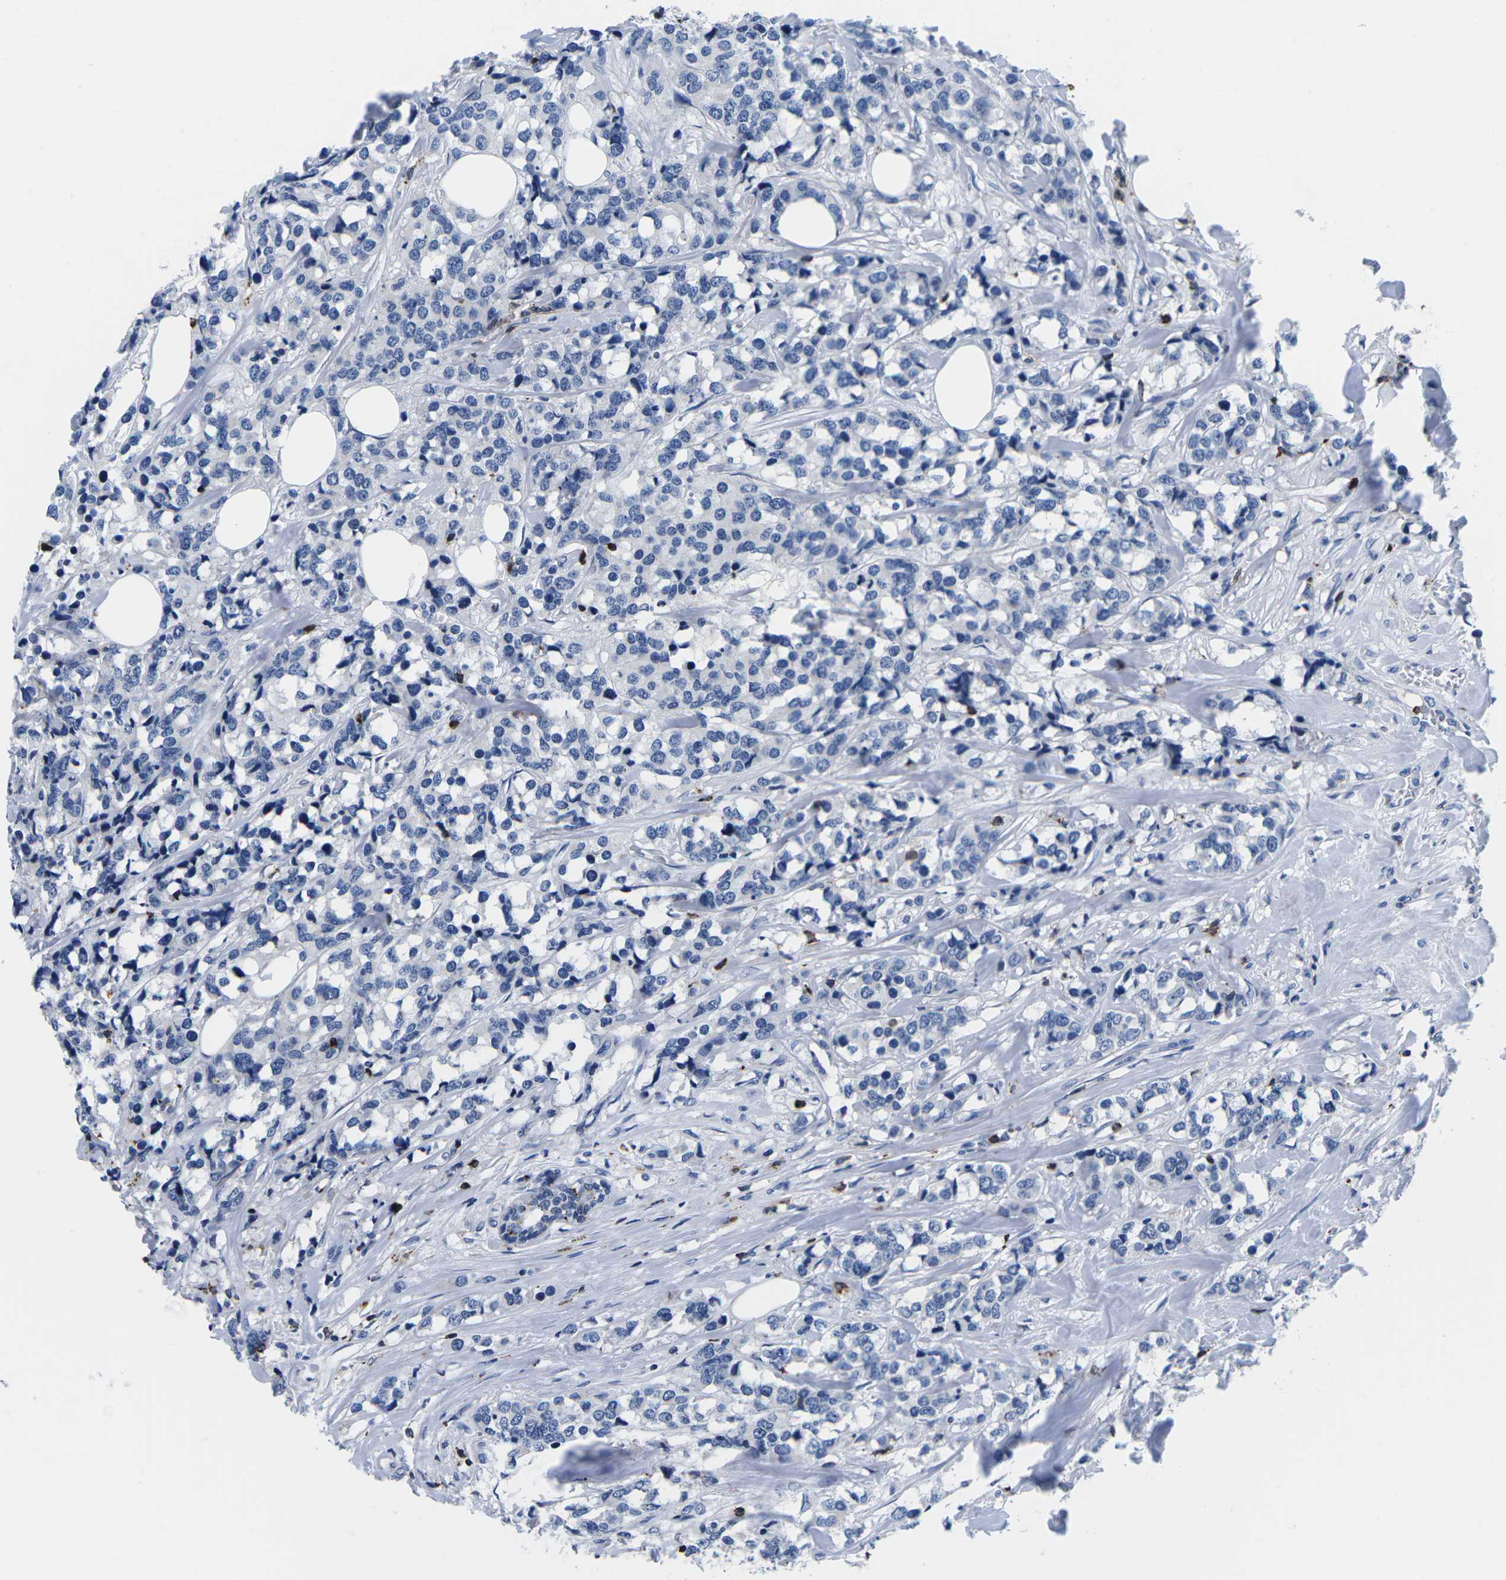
{"staining": {"intensity": "negative", "quantity": "none", "location": "none"}, "tissue": "breast cancer", "cell_type": "Tumor cells", "image_type": "cancer", "snomed": [{"axis": "morphology", "description": "Lobular carcinoma"}, {"axis": "topography", "description": "Breast"}], "caption": "Lobular carcinoma (breast) was stained to show a protein in brown. There is no significant expression in tumor cells.", "gene": "CTSW", "patient": {"sex": "female", "age": 59}}